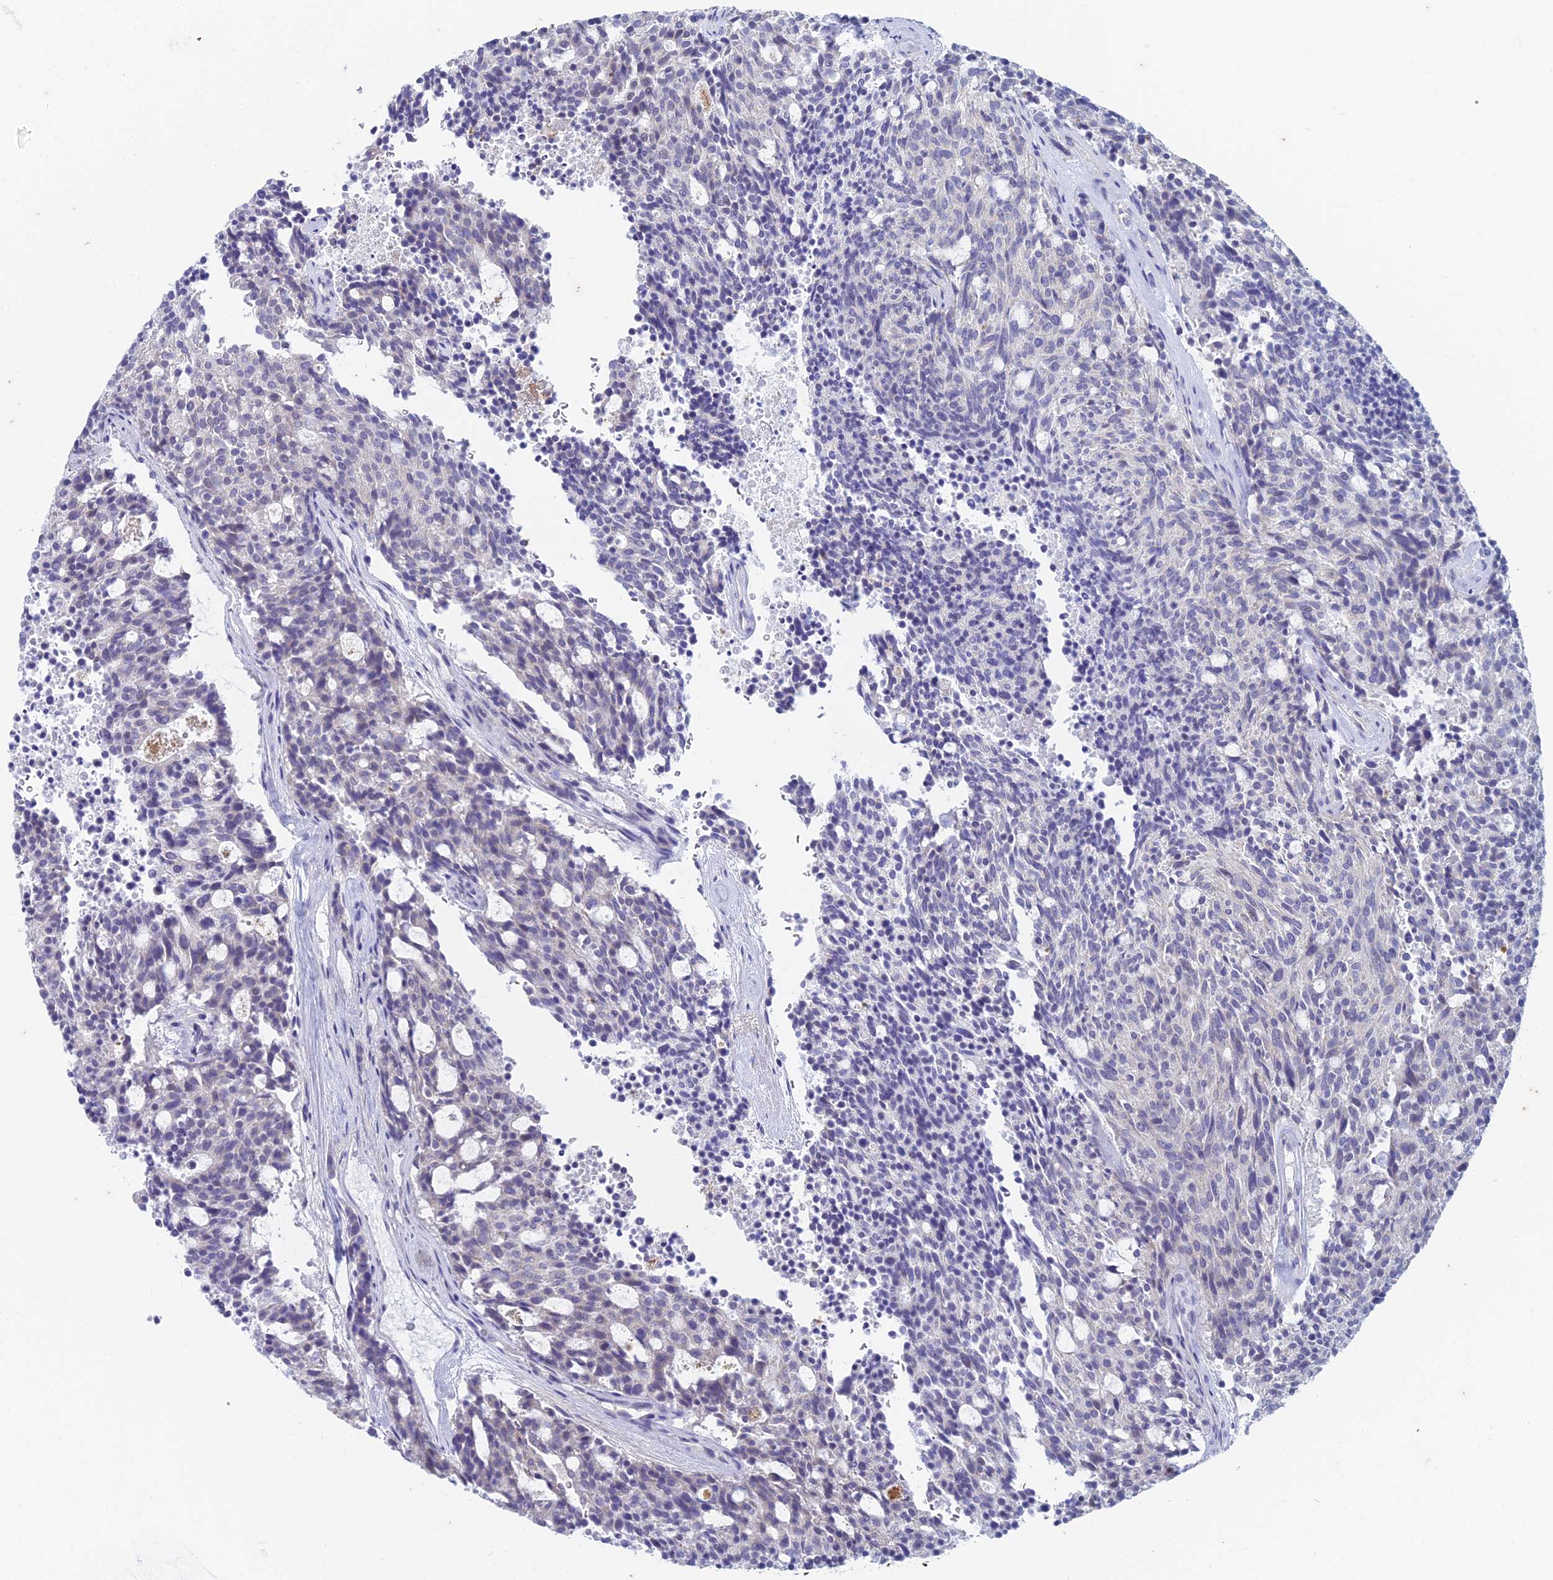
{"staining": {"intensity": "negative", "quantity": "none", "location": "none"}, "tissue": "carcinoid", "cell_type": "Tumor cells", "image_type": "cancer", "snomed": [{"axis": "morphology", "description": "Carcinoid, malignant, NOS"}, {"axis": "topography", "description": "Pancreas"}], "caption": "Immunohistochemical staining of carcinoid demonstrates no significant staining in tumor cells.", "gene": "EEF2KMT", "patient": {"sex": "female", "age": 54}}